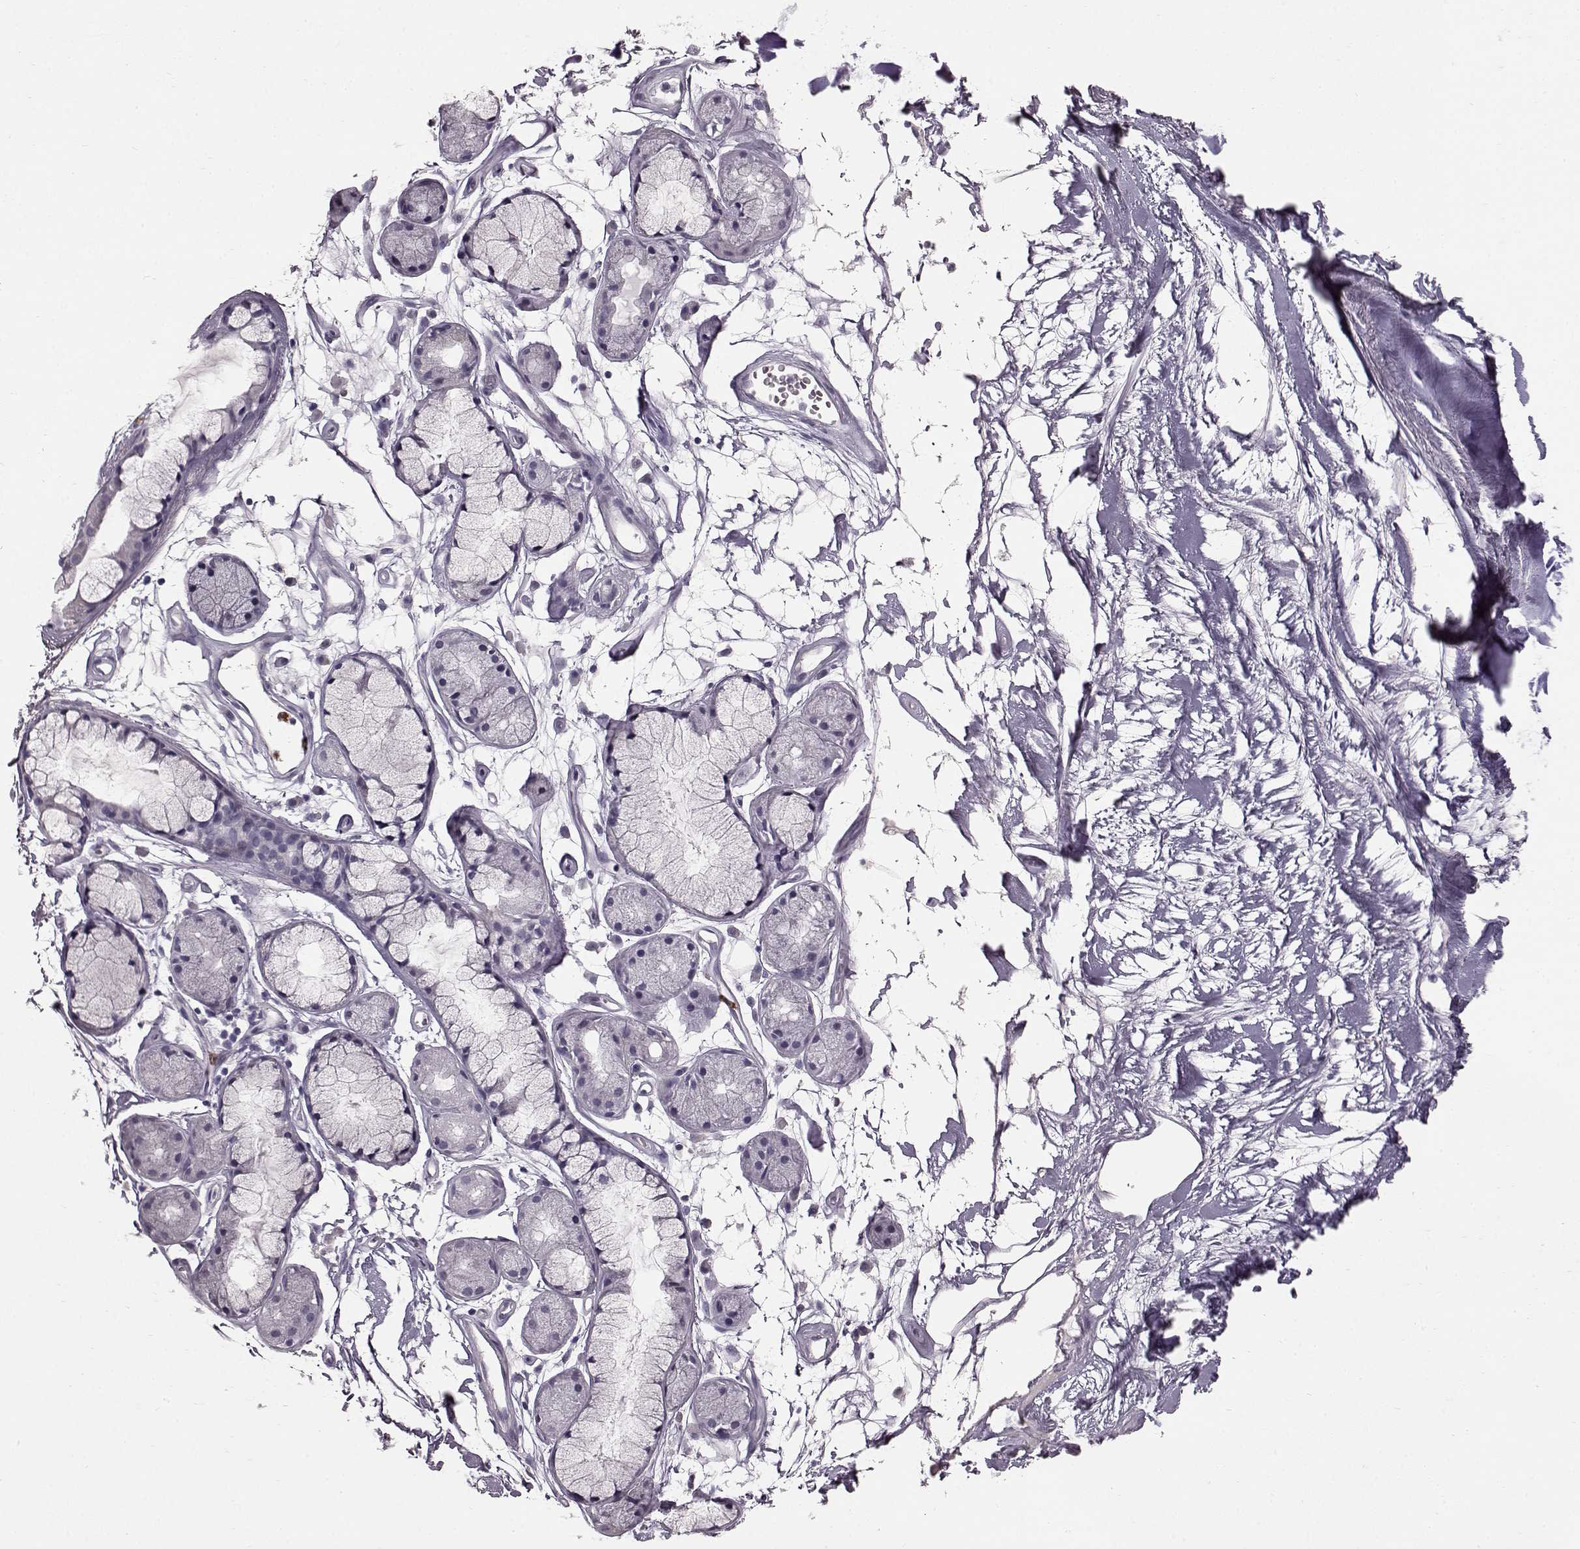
{"staining": {"intensity": "negative", "quantity": "none", "location": "none"}, "tissue": "soft tissue", "cell_type": "Chondrocytes", "image_type": "normal", "snomed": [{"axis": "morphology", "description": "Normal tissue, NOS"}, {"axis": "morphology", "description": "Squamous cell carcinoma, NOS"}, {"axis": "topography", "description": "Cartilage tissue"}, {"axis": "topography", "description": "Lung"}], "caption": "Immunohistochemistry of unremarkable human soft tissue demonstrates no expression in chondrocytes.", "gene": "FUT4", "patient": {"sex": "male", "age": 66}}